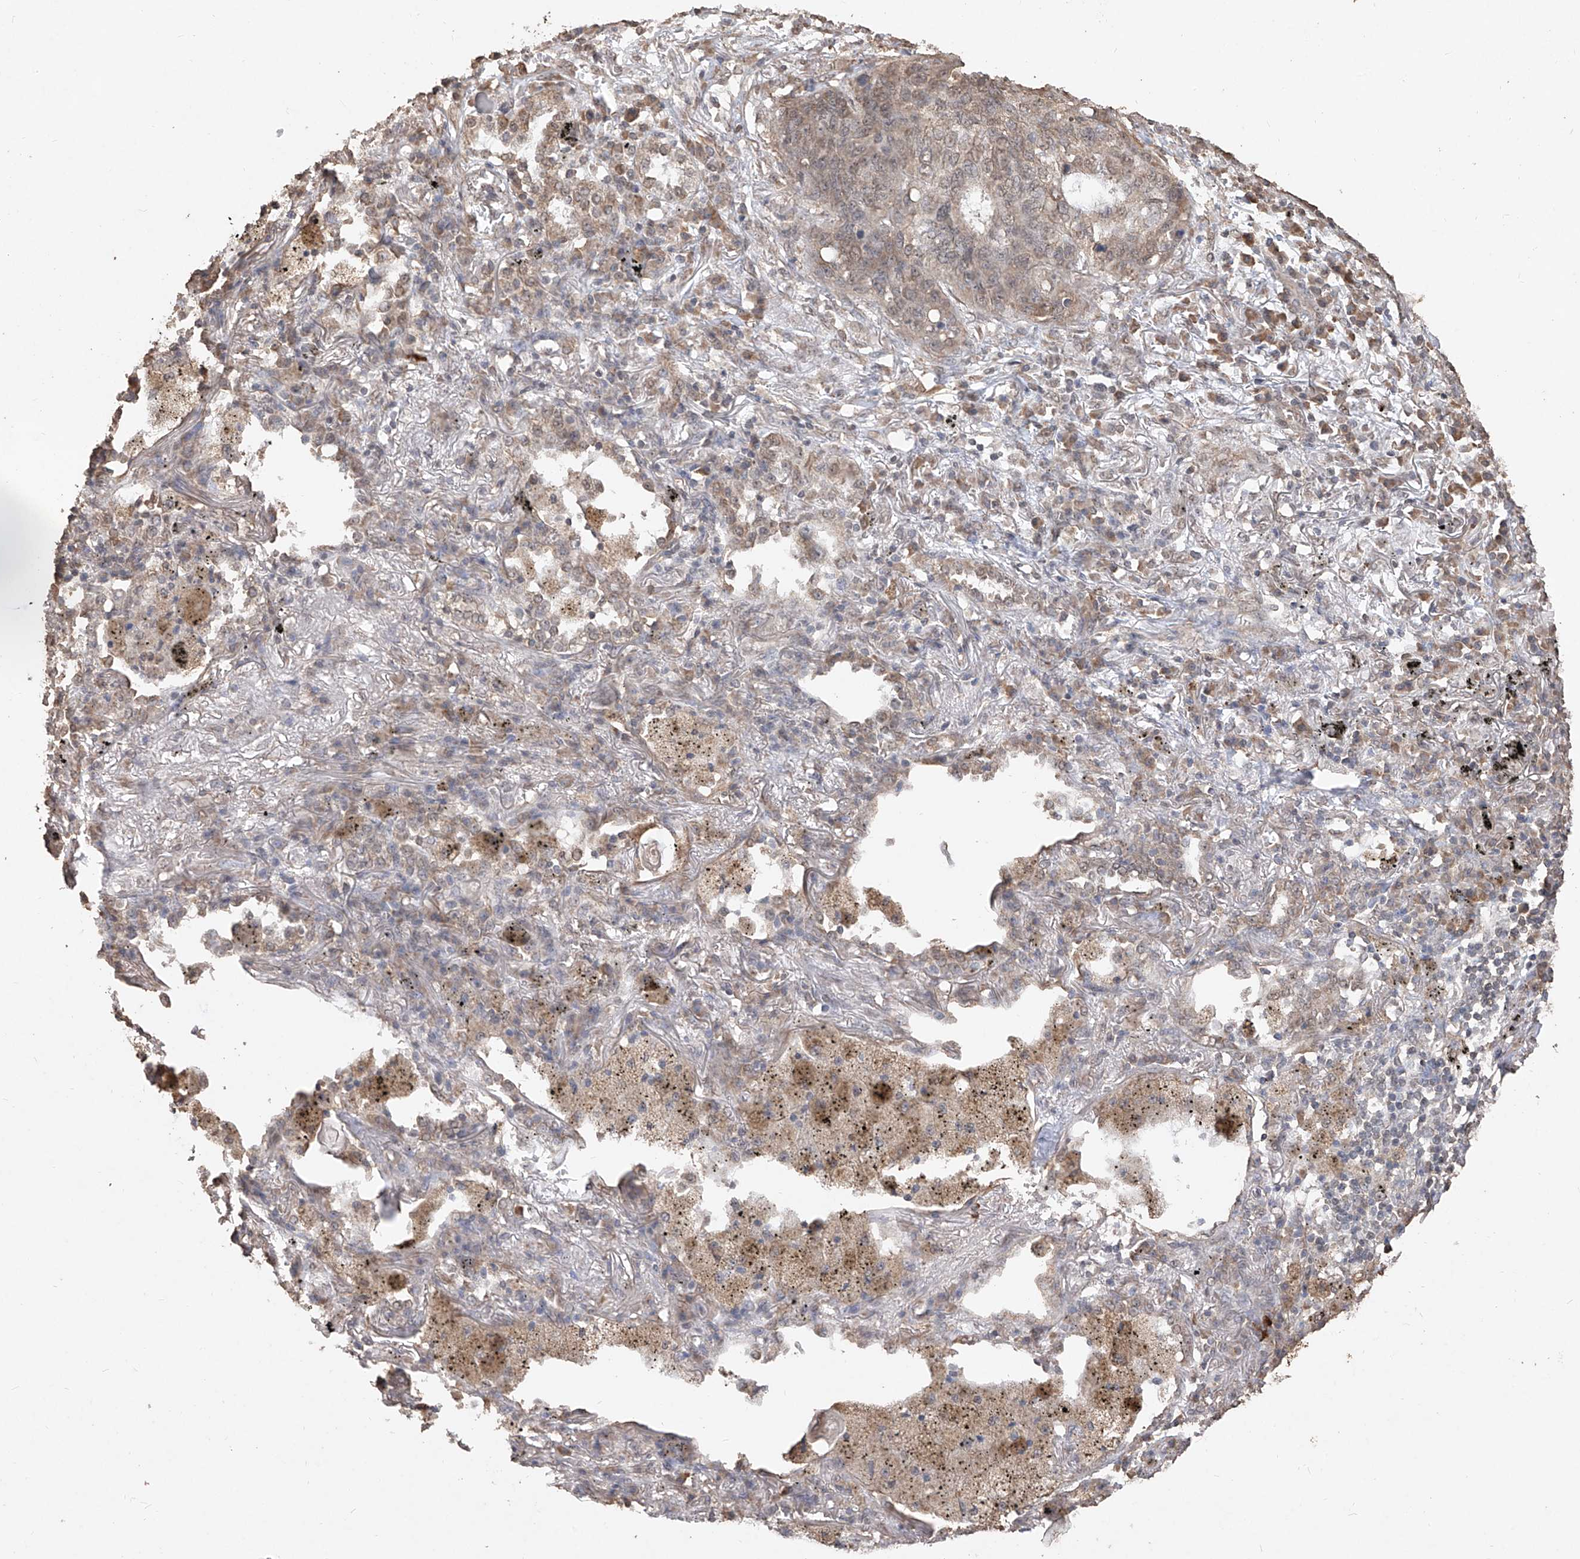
{"staining": {"intensity": "weak", "quantity": "<25%", "location": "cytoplasmic/membranous,nuclear"}, "tissue": "lung cancer", "cell_type": "Tumor cells", "image_type": "cancer", "snomed": [{"axis": "morphology", "description": "Squamous cell carcinoma, NOS"}, {"axis": "topography", "description": "Lung"}], "caption": "A histopathology image of lung squamous cell carcinoma stained for a protein displays no brown staining in tumor cells.", "gene": "ELOVL1", "patient": {"sex": "female", "age": 63}}